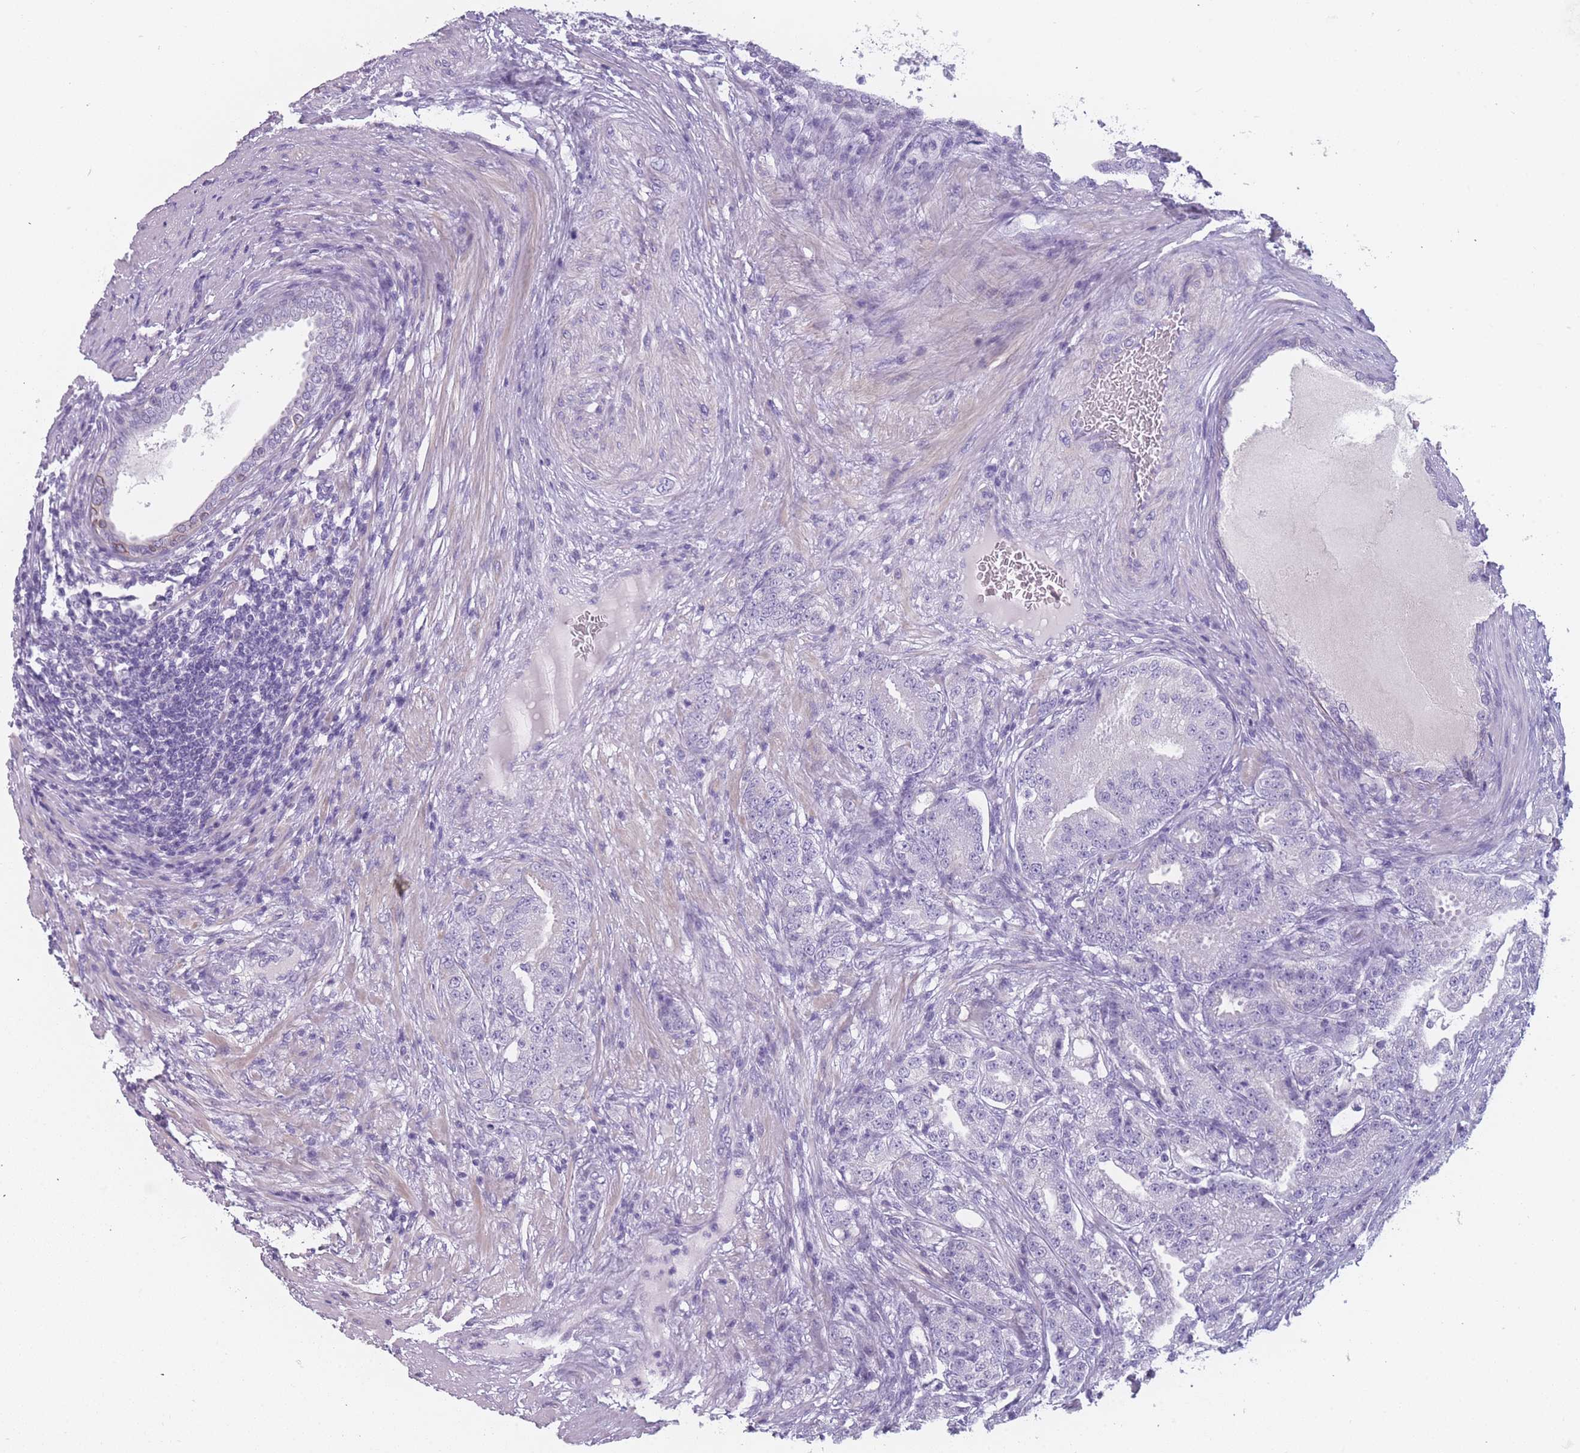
{"staining": {"intensity": "negative", "quantity": "none", "location": "none"}, "tissue": "prostate cancer", "cell_type": "Tumor cells", "image_type": "cancer", "snomed": [{"axis": "morphology", "description": "Adenocarcinoma, High grade"}, {"axis": "topography", "description": "Prostate"}], "caption": "Immunohistochemistry (IHC) of prostate adenocarcinoma (high-grade) displays no staining in tumor cells.", "gene": "PPFIA3", "patient": {"sex": "male", "age": 69}}